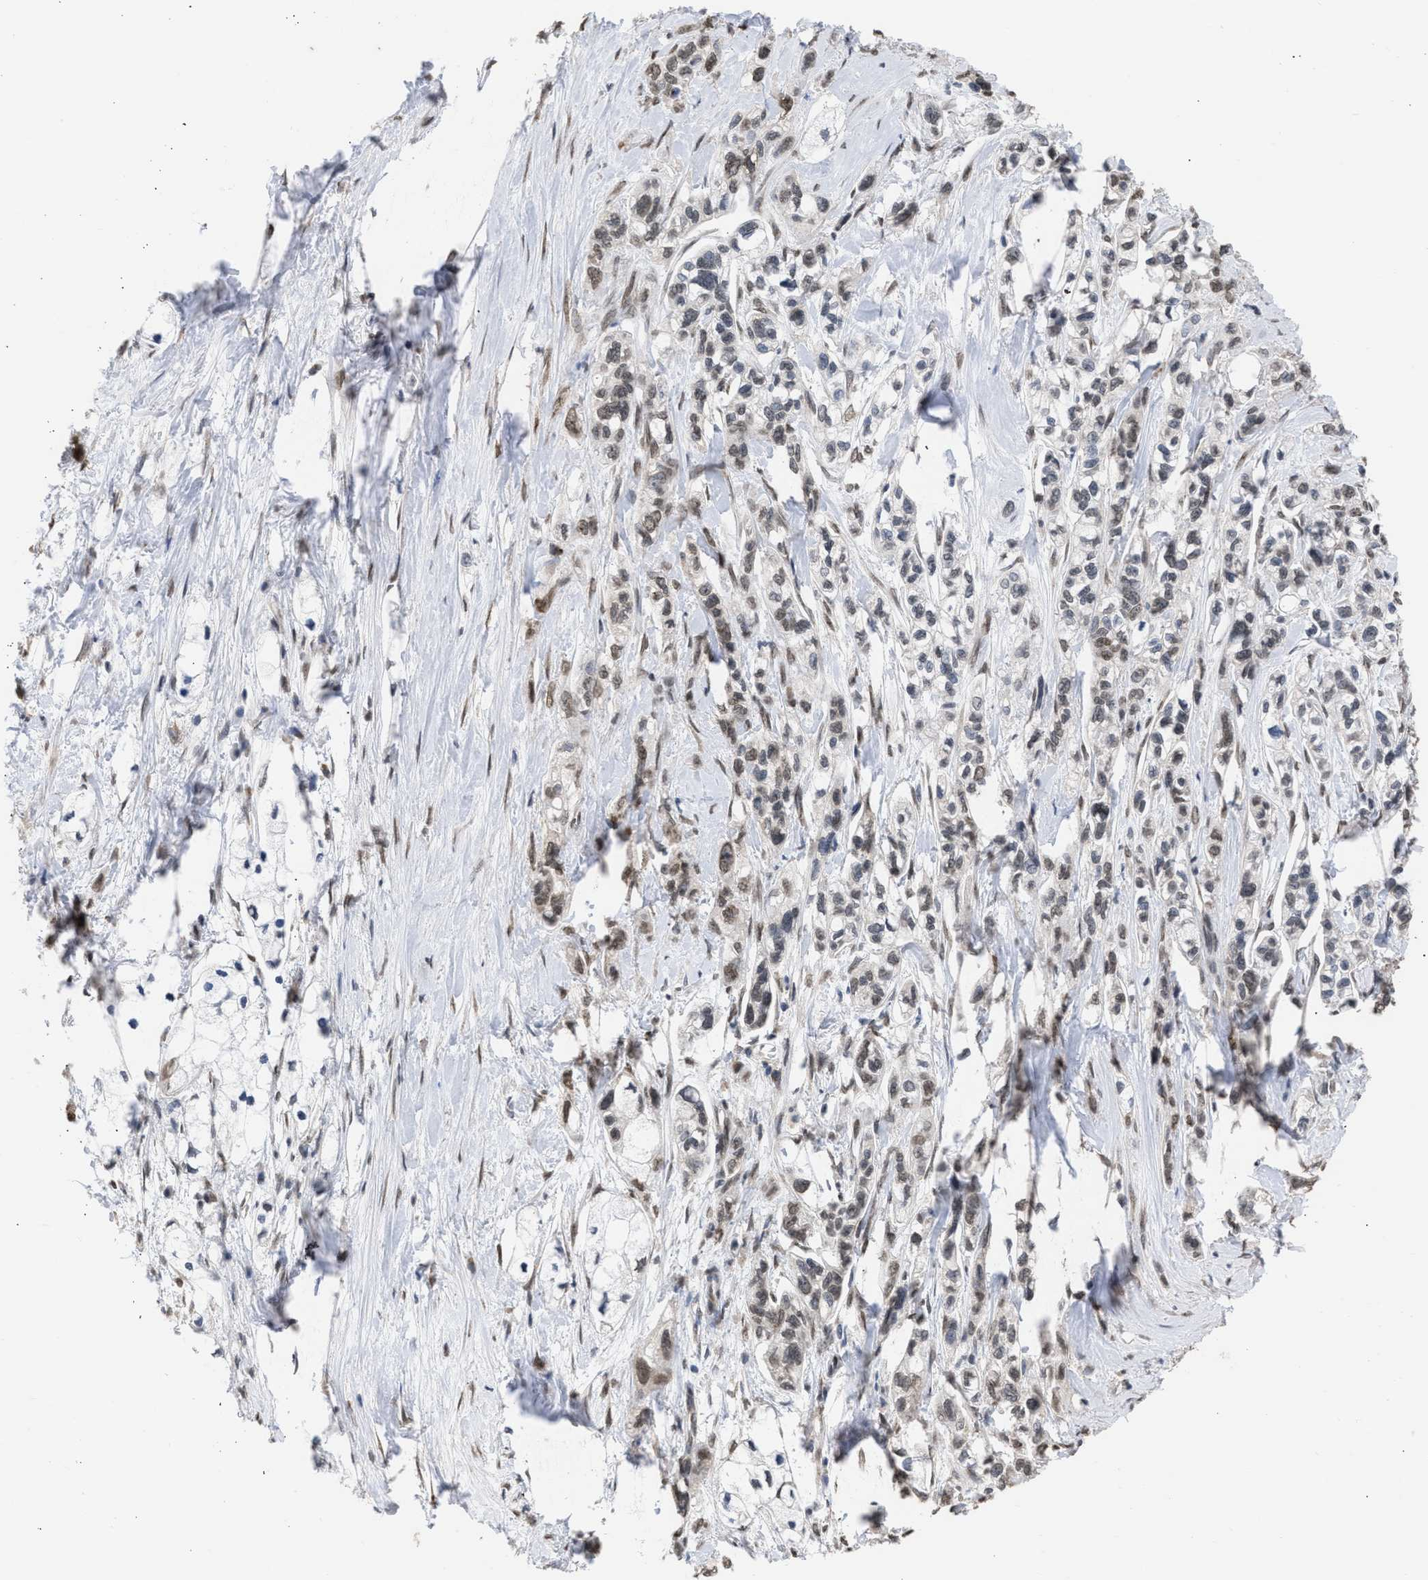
{"staining": {"intensity": "weak", "quantity": "<25%", "location": "nuclear"}, "tissue": "pancreatic cancer", "cell_type": "Tumor cells", "image_type": "cancer", "snomed": [{"axis": "morphology", "description": "Adenocarcinoma, NOS"}, {"axis": "topography", "description": "Pancreas"}], "caption": "Immunohistochemical staining of human adenocarcinoma (pancreatic) demonstrates no significant staining in tumor cells.", "gene": "NUP35", "patient": {"sex": "male", "age": 74}}